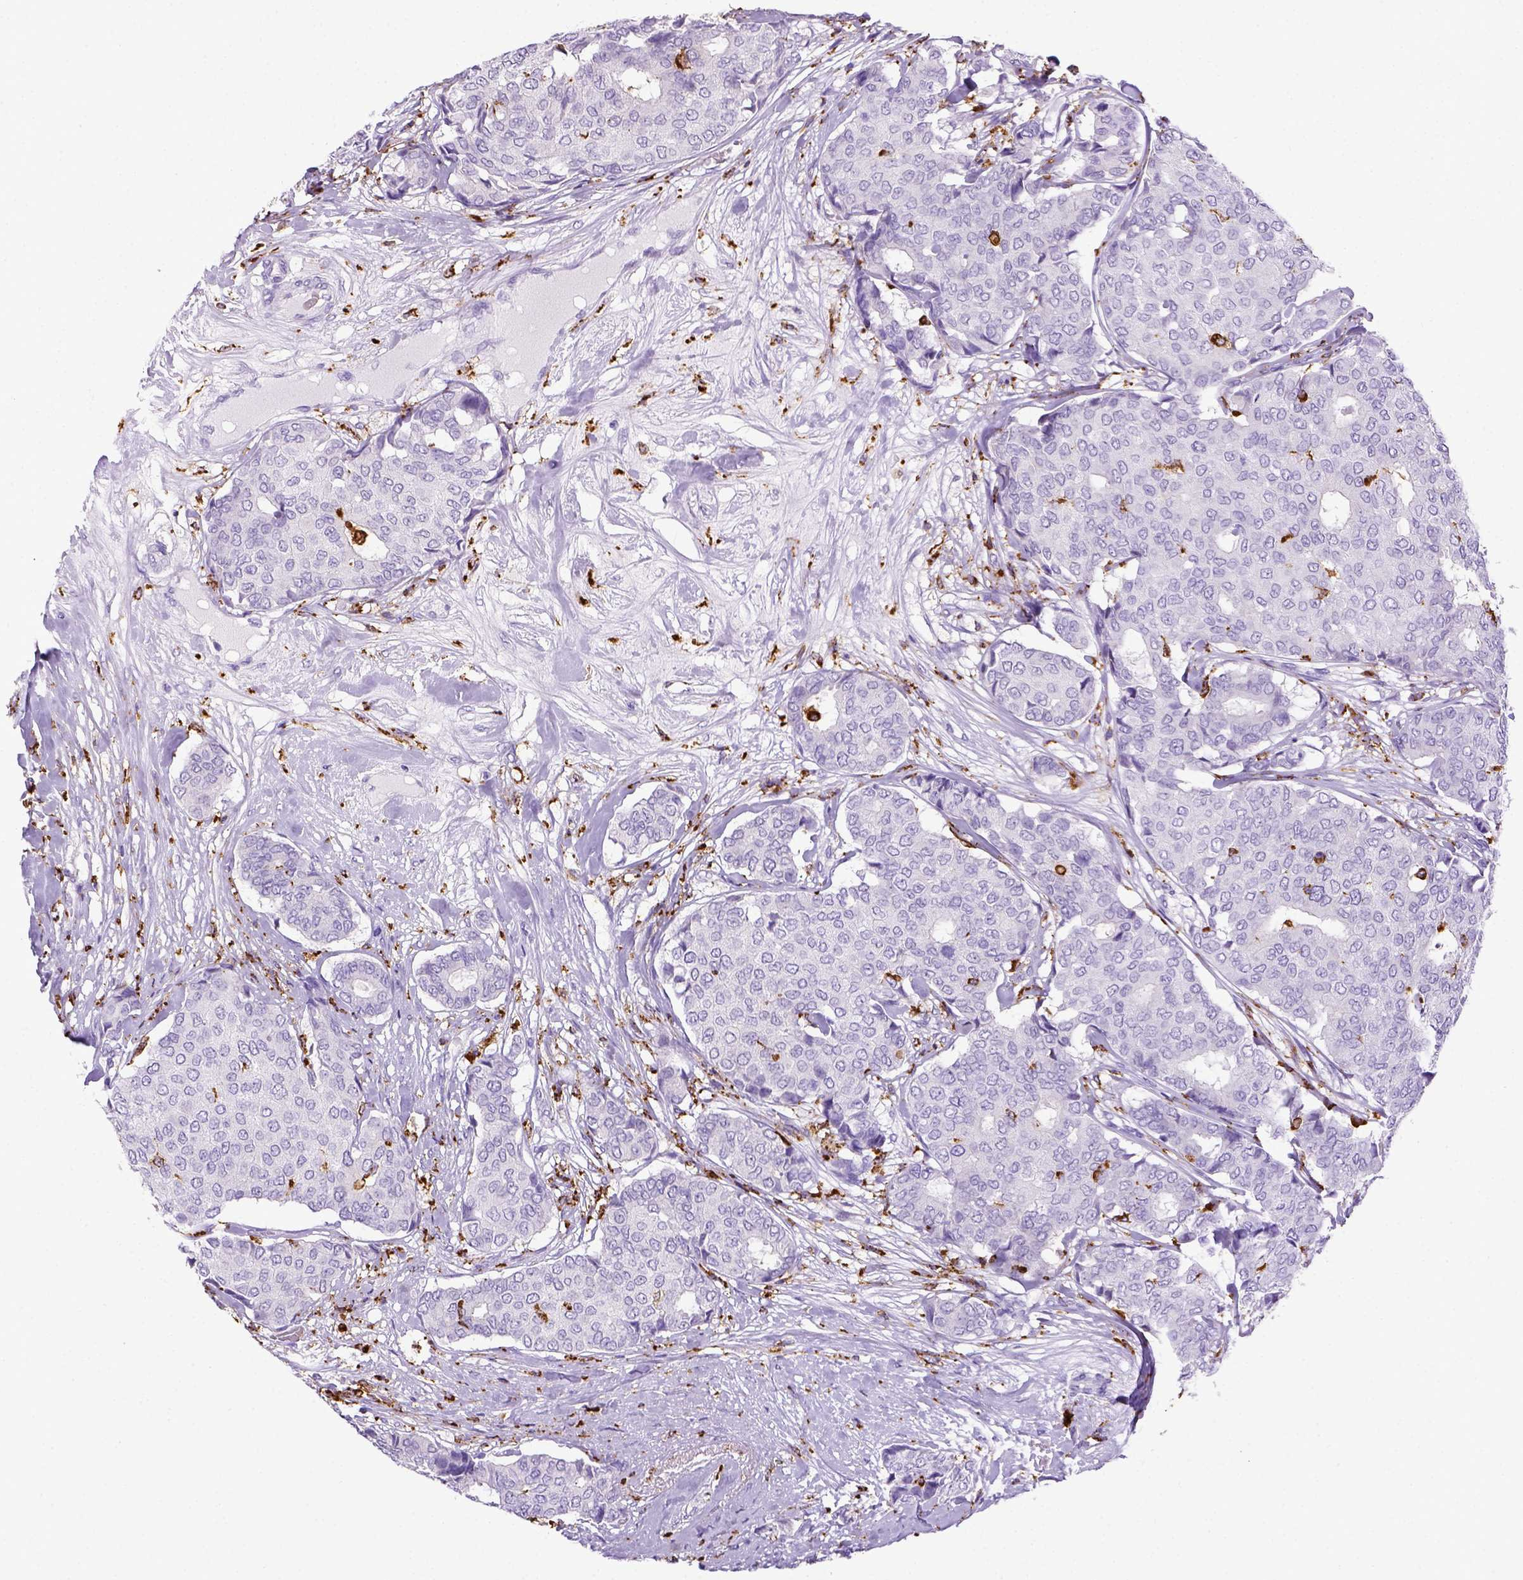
{"staining": {"intensity": "negative", "quantity": "none", "location": "none"}, "tissue": "breast cancer", "cell_type": "Tumor cells", "image_type": "cancer", "snomed": [{"axis": "morphology", "description": "Duct carcinoma"}, {"axis": "topography", "description": "Breast"}], "caption": "The micrograph reveals no significant staining in tumor cells of breast cancer. (DAB (3,3'-diaminobenzidine) immunohistochemistry (IHC) with hematoxylin counter stain).", "gene": "CD68", "patient": {"sex": "female", "age": 75}}